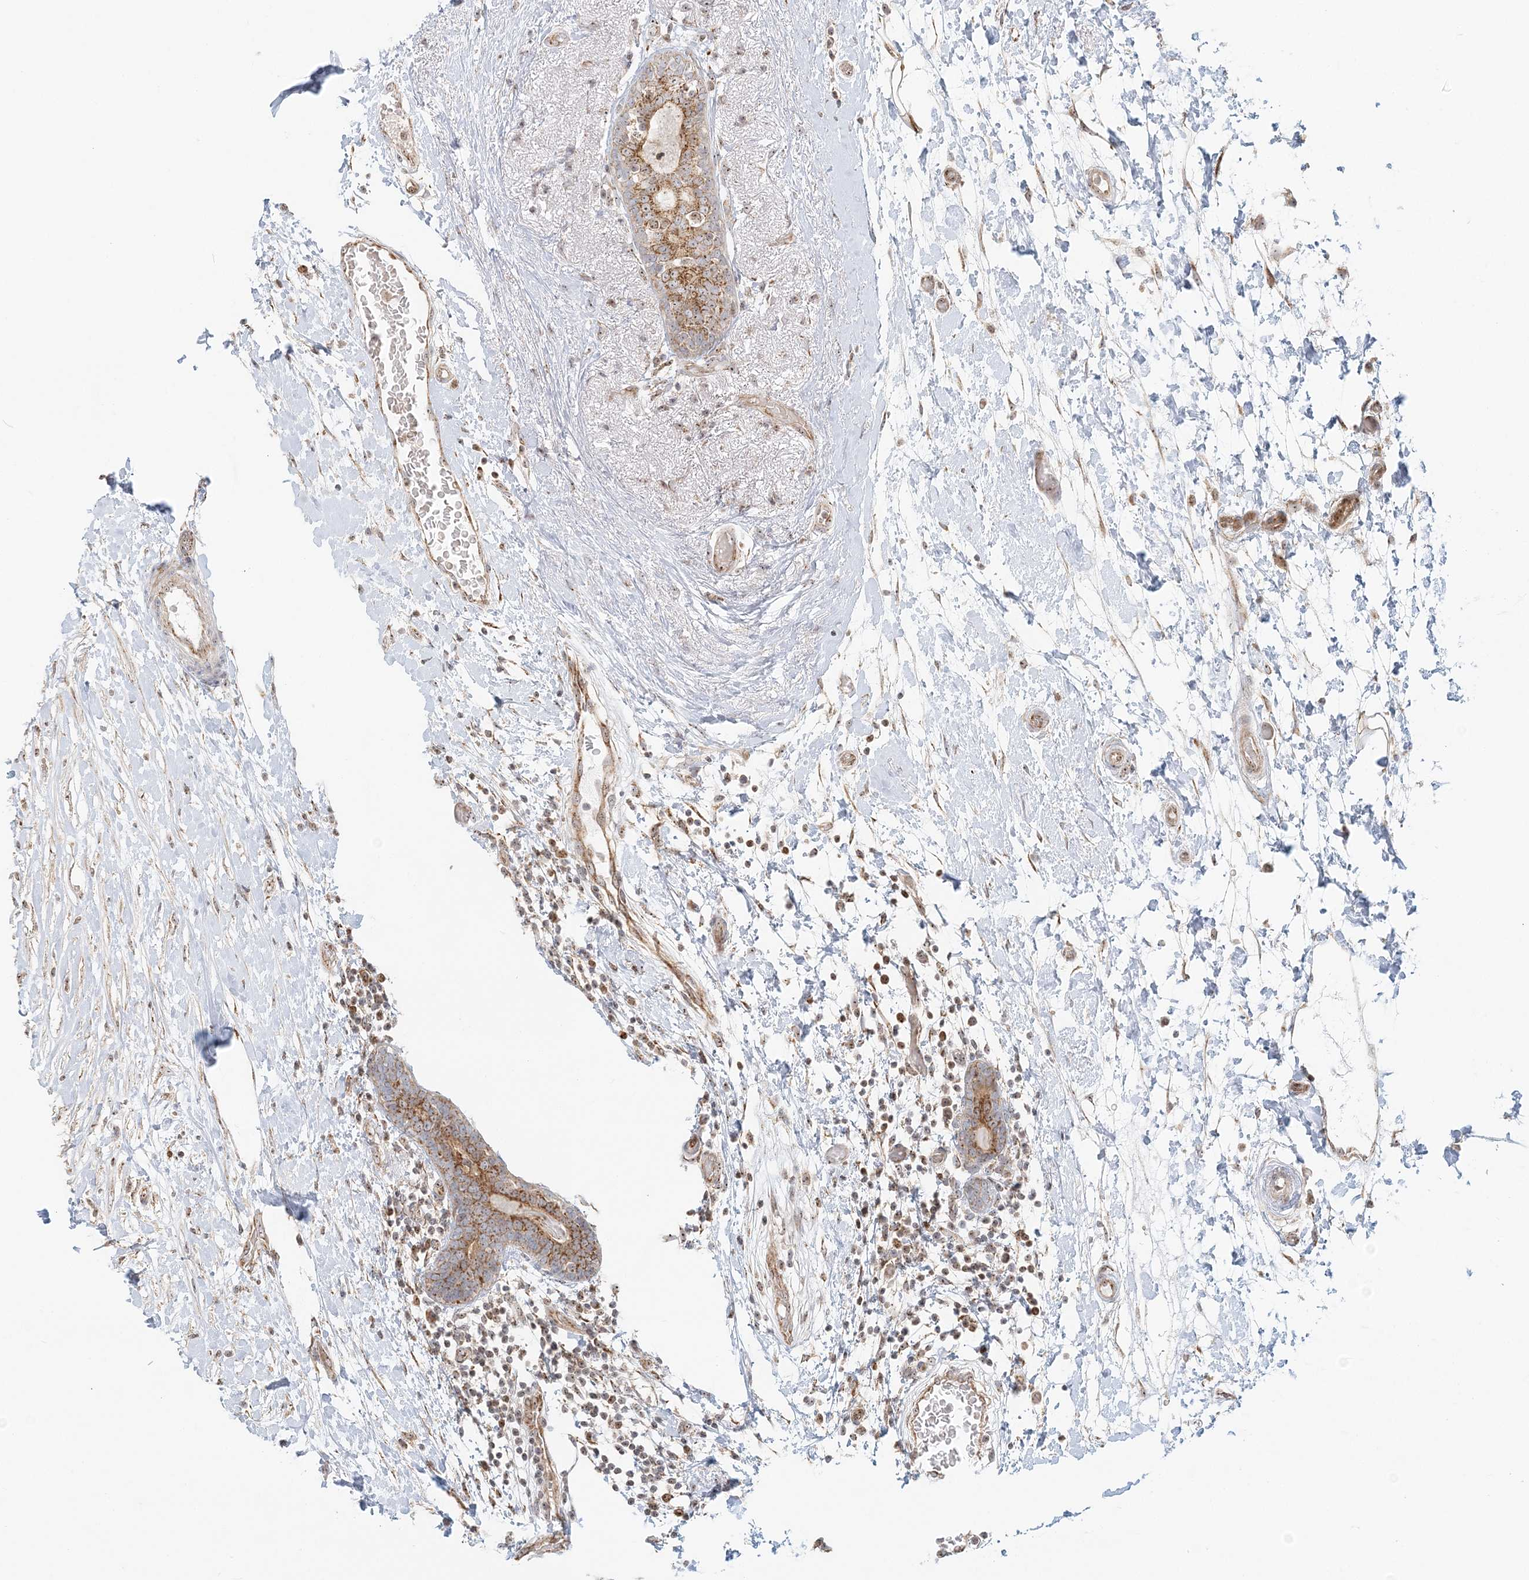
{"staining": {"intensity": "moderate", "quantity": ">75%", "location": "cytoplasmic/membranous,nuclear"}, "tissue": "breast cancer", "cell_type": "Tumor cells", "image_type": "cancer", "snomed": [{"axis": "morphology", "description": "Duct carcinoma"}, {"axis": "topography", "description": "Breast"}], "caption": "Infiltrating ductal carcinoma (breast) was stained to show a protein in brown. There is medium levels of moderate cytoplasmic/membranous and nuclear positivity in approximately >75% of tumor cells.", "gene": "UBE2F", "patient": {"sex": "female", "age": 62}}